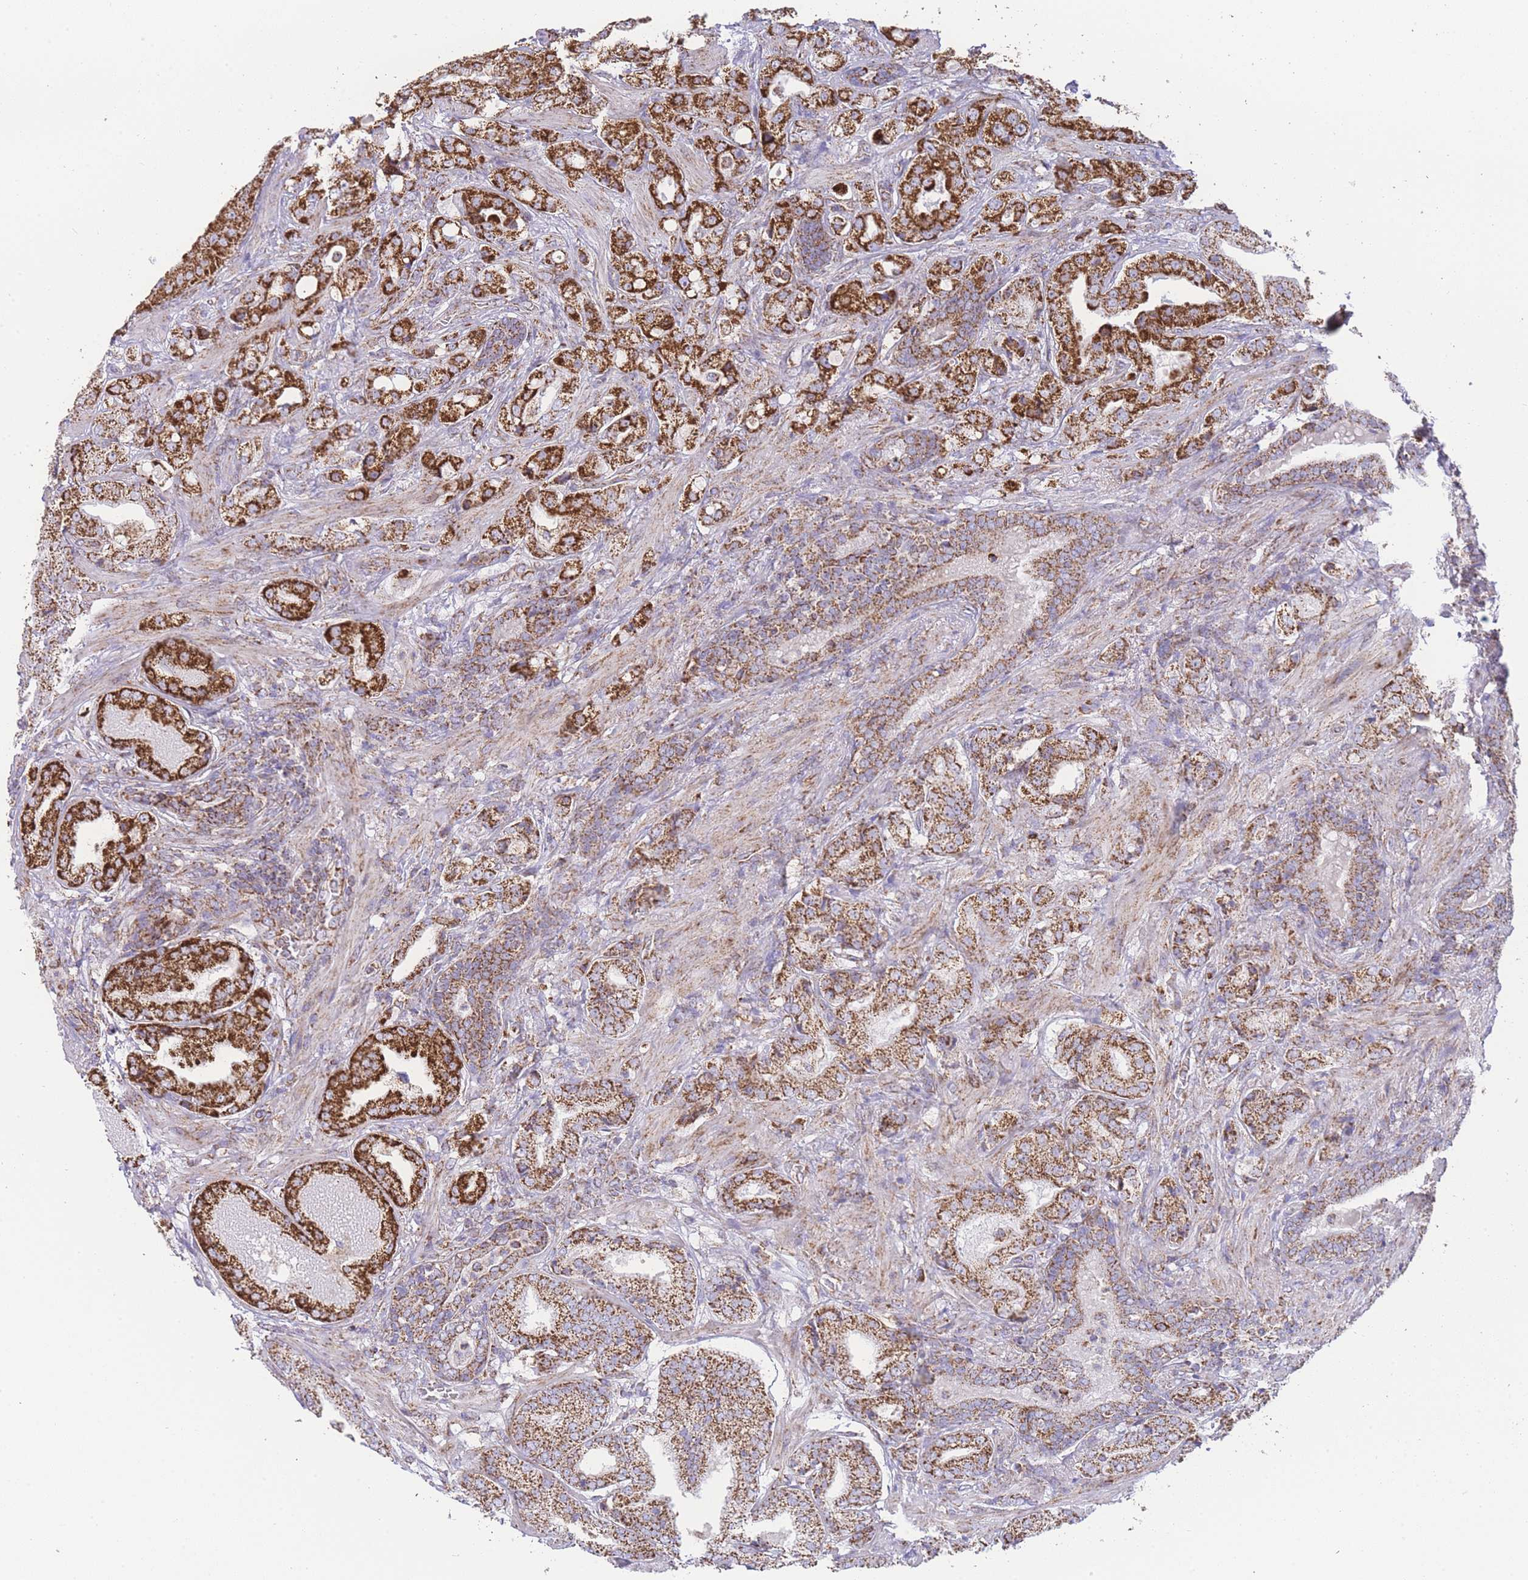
{"staining": {"intensity": "strong", "quantity": ">75%", "location": "cytoplasmic/membranous"}, "tissue": "prostate cancer", "cell_type": "Tumor cells", "image_type": "cancer", "snomed": [{"axis": "morphology", "description": "Adenocarcinoma, High grade"}, {"axis": "topography", "description": "Prostate"}], "caption": "Strong cytoplasmic/membranous protein staining is identified in about >75% of tumor cells in high-grade adenocarcinoma (prostate).", "gene": "GSTM1", "patient": {"sex": "male", "age": 63}}